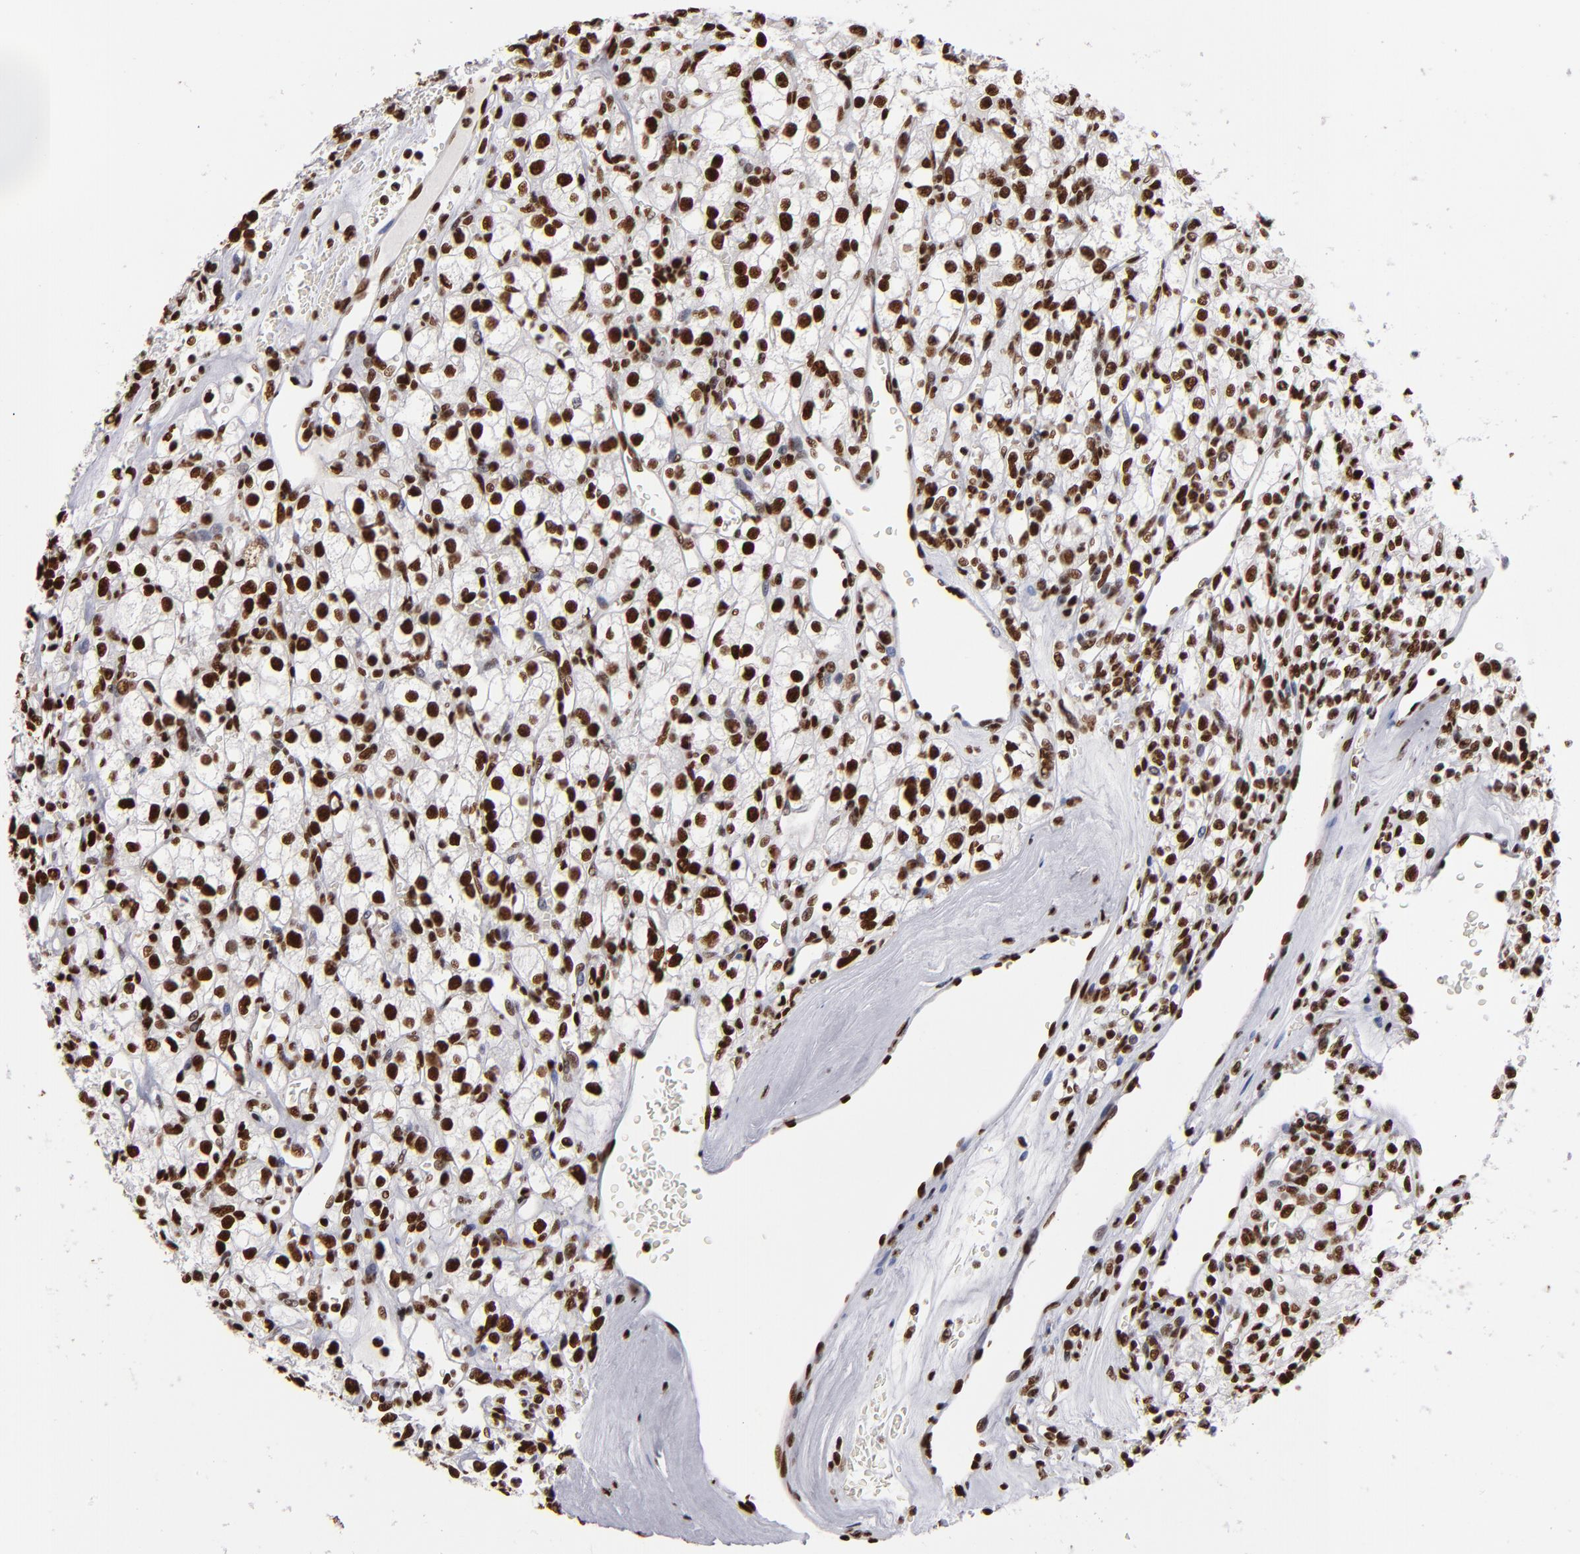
{"staining": {"intensity": "strong", "quantity": ">75%", "location": "nuclear"}, "tissue": "renal cancer", "cell_type": "Tumor cells", "image_type": "cancer", "snomed": [{"axis": "morphology", "description": "Adenocarcinoma, NOS"}, {"axis": "topography", "description": "Kidney"}], "caption": "Renal adenocarcinoma stained with a protein marker shows strong staining in tumor cells.", "gene": "MRE11", "patient": {"sex": "female", "age": 62}}